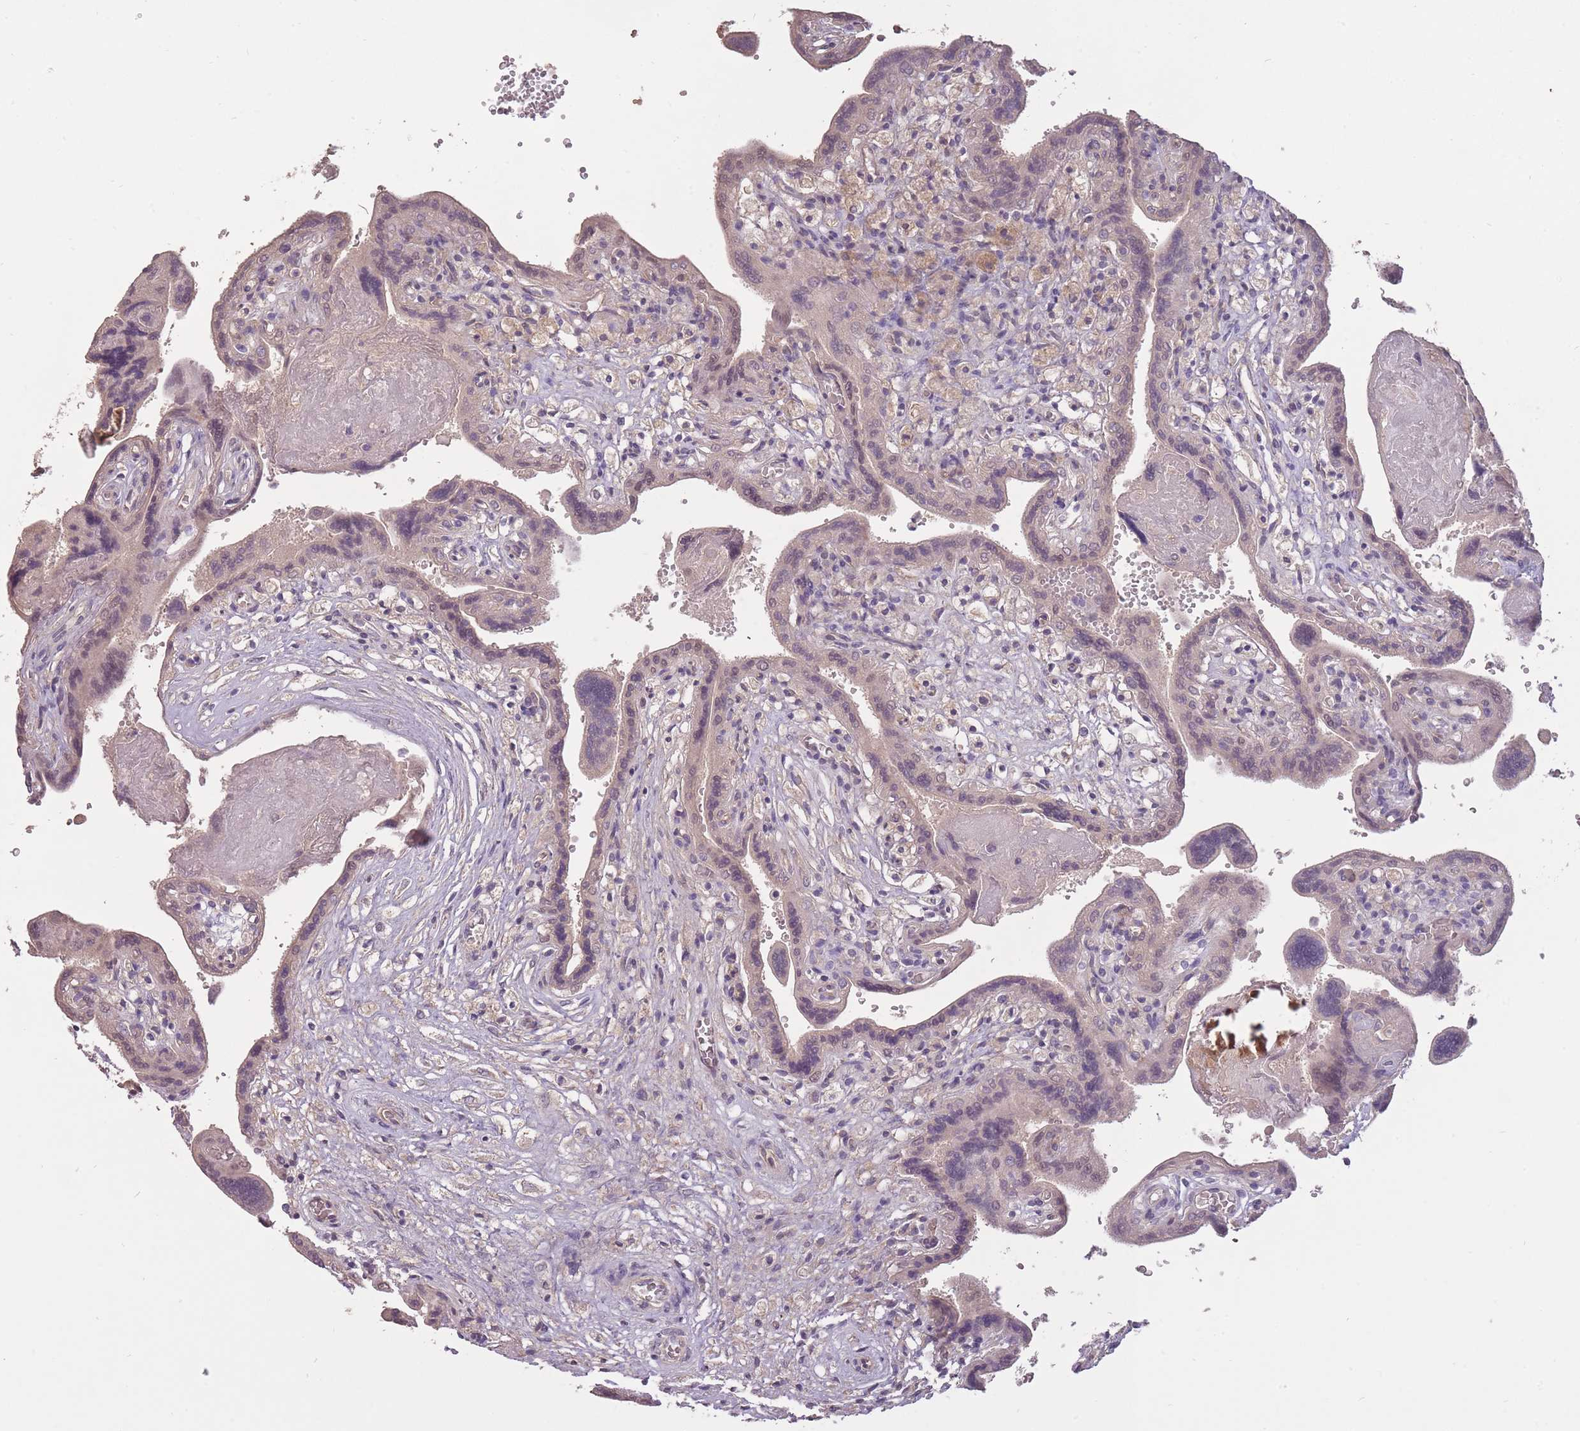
{"staining": {"intensity": "weak", "quantity": "25%-75%", "location": "cytoplasmic/membranous,nuclear"}, "tissue": "placenta", "cell_type": "Trophoblastic cells", "image_type": "normal", "snomed": [{"axis": "morphology", "description": "Normal tissue, NOS"}, {"axis": "topography", "description": "Placenta"}], "caption": "Immunohistochemistry image of benign placenta: human placenta stained using immunohistochemistry demonstrates low levels of weak protein expression localized specifically in the cytoplasmic/membranous,nuclear of trophoblastic cells, appearing as a cytoplasmic/membranous,nuclear brown color.", "gene": "LRATD2", "patient": {"sex": "female", "age": 37}}